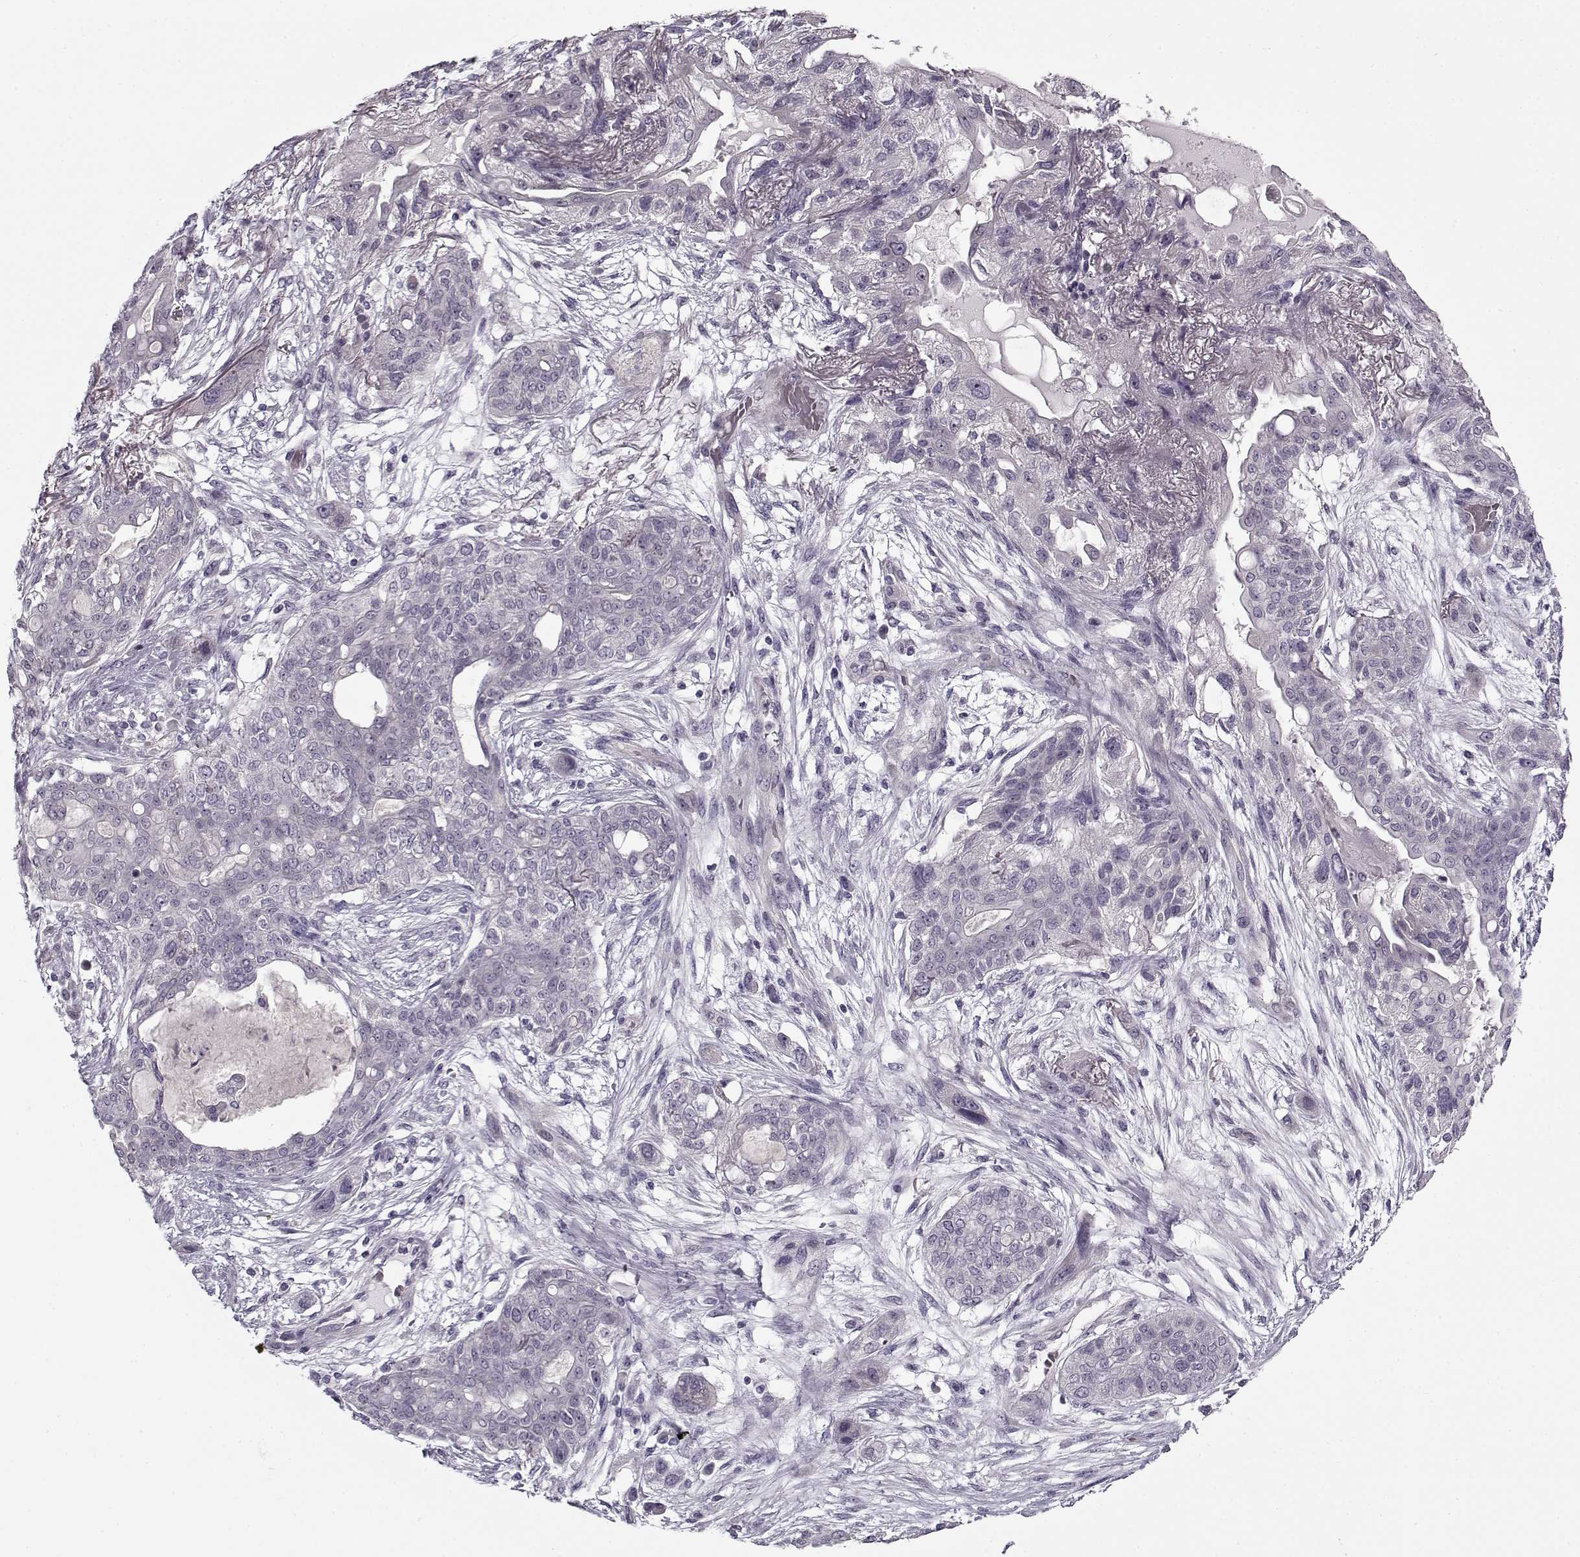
{"staining": {"intensity": "negative", "quantity": "none", "location": "none"}, "tissue": "lung cancer", "cell_type": "Tumor cells", "image_type": "cancer", "snomed": [{"axis": "morphology", "description": "Squamous cell carcinoma, NOS"}, {"axis": "topography", "description": "Lung"}], "caption": "The histopathology image displays no significant staining in tumor cells of squamous cell carcinoma (lung).", "gene": "PNMT", "patient": {"sex": "female", "age": 70}}